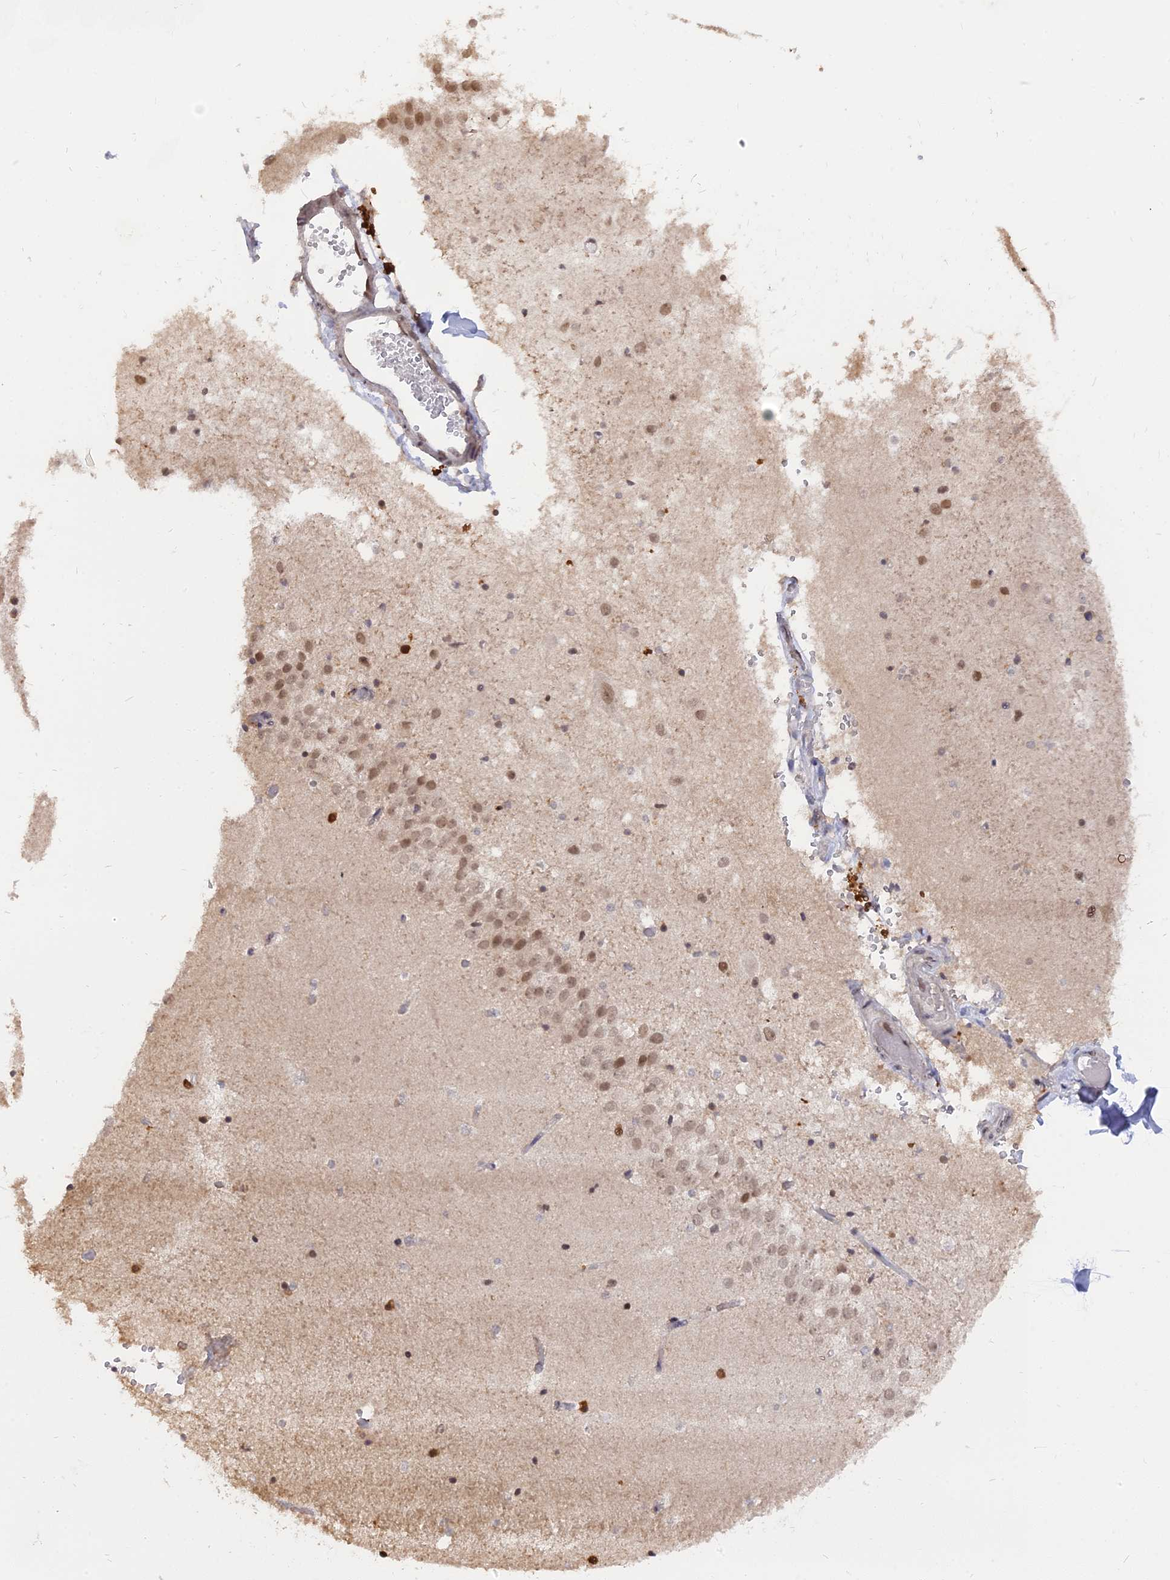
{"staining": {"intensity": "moderate", "quantity": "<25%", "location": "nuclear"}, "tissue": "hippocampus", "cell_type": "Glial cells", "image_type": "normal", "snomed": [{"axis": "morphology", "description": "Normal tissue, NOS"}, {"axis": "topography", "description": "Hippocampus"}], "caption": "Hippocampus stained for a protein shows moderate nuclear positivity in glial cells. The staining was performed using DAB to visualize the protein expression in brown, while the nuclei were stained in blue with hematoxylin (Magnification: 20x).", "gene": "NR1H3", "patient": {"sex": "female", "age": 52}}